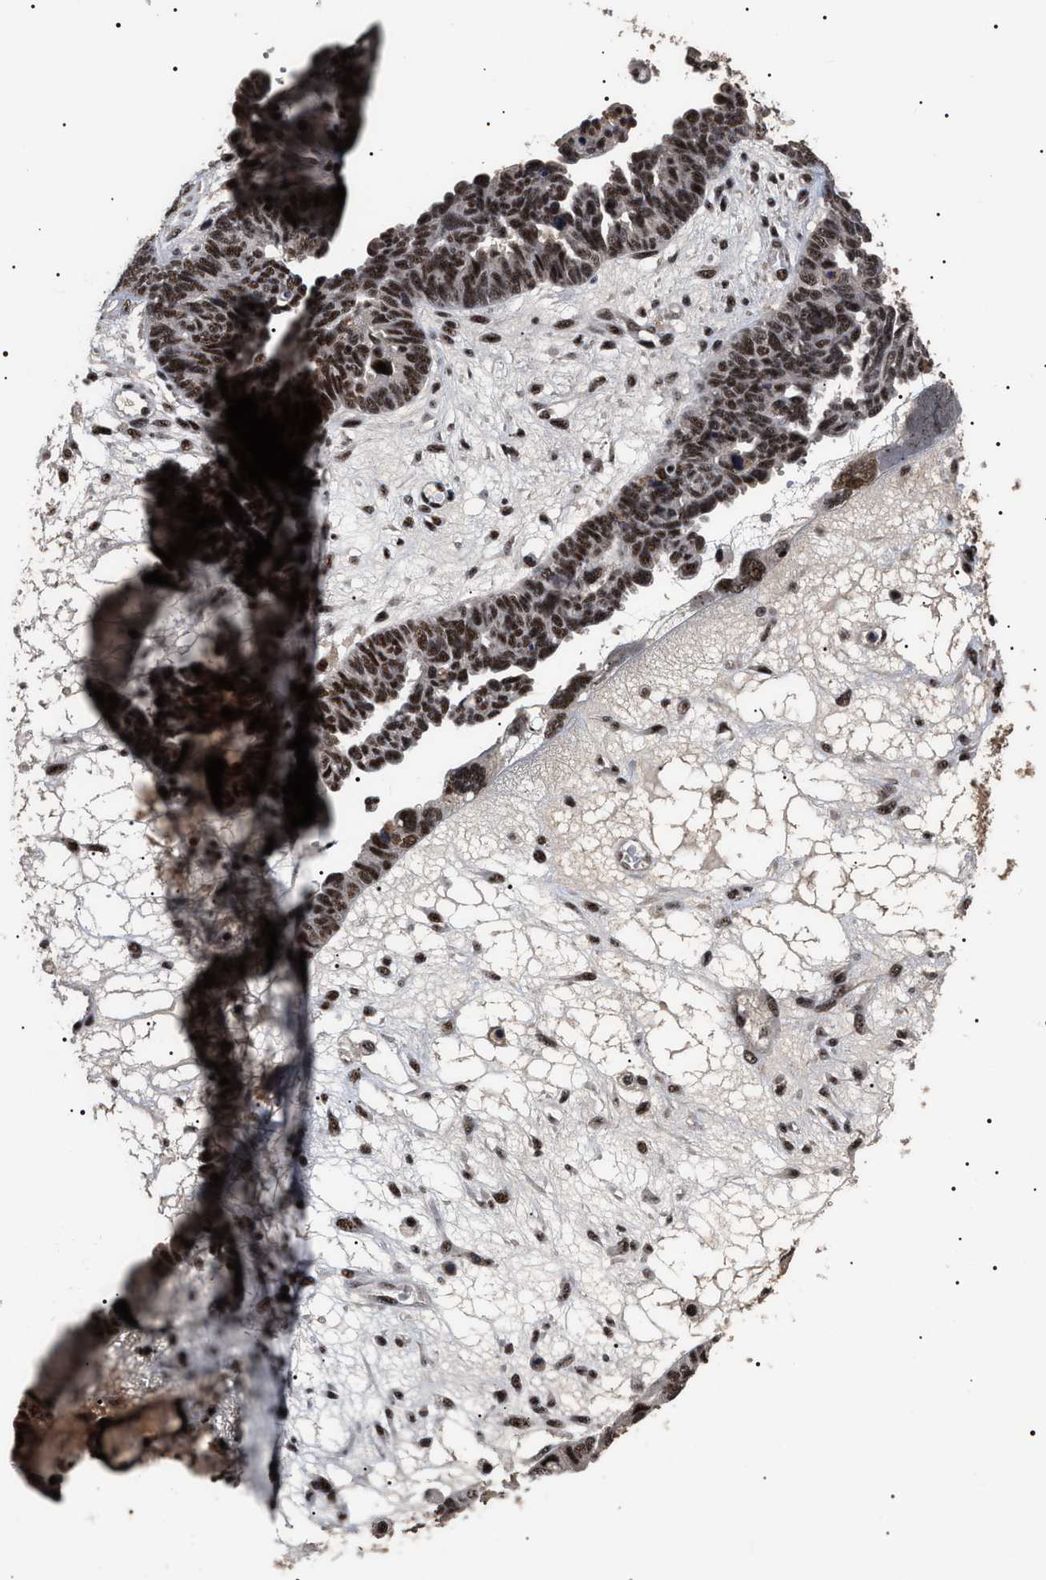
{"staining": {"intensity": "strong", "quantity": ">75%", "location": "nuclear"}, "tissue": "ovarian cancer", "cell_type": "Tumor cells", "image_type": "cancer", "snomed": [{"axis": "morphology", "description": "Cystadenocarcinoma, serous, NOS"}, {"axis": "topography", "description": "Ovary"}], "caption": "Immunohistochemistry (DAB) staining of ovarian cancer exhibits strong nuclear protein staining in approximately >75% of tumor cells.", "gene": "CAAP1", "patient": {"sex": "female", "age": 79}}